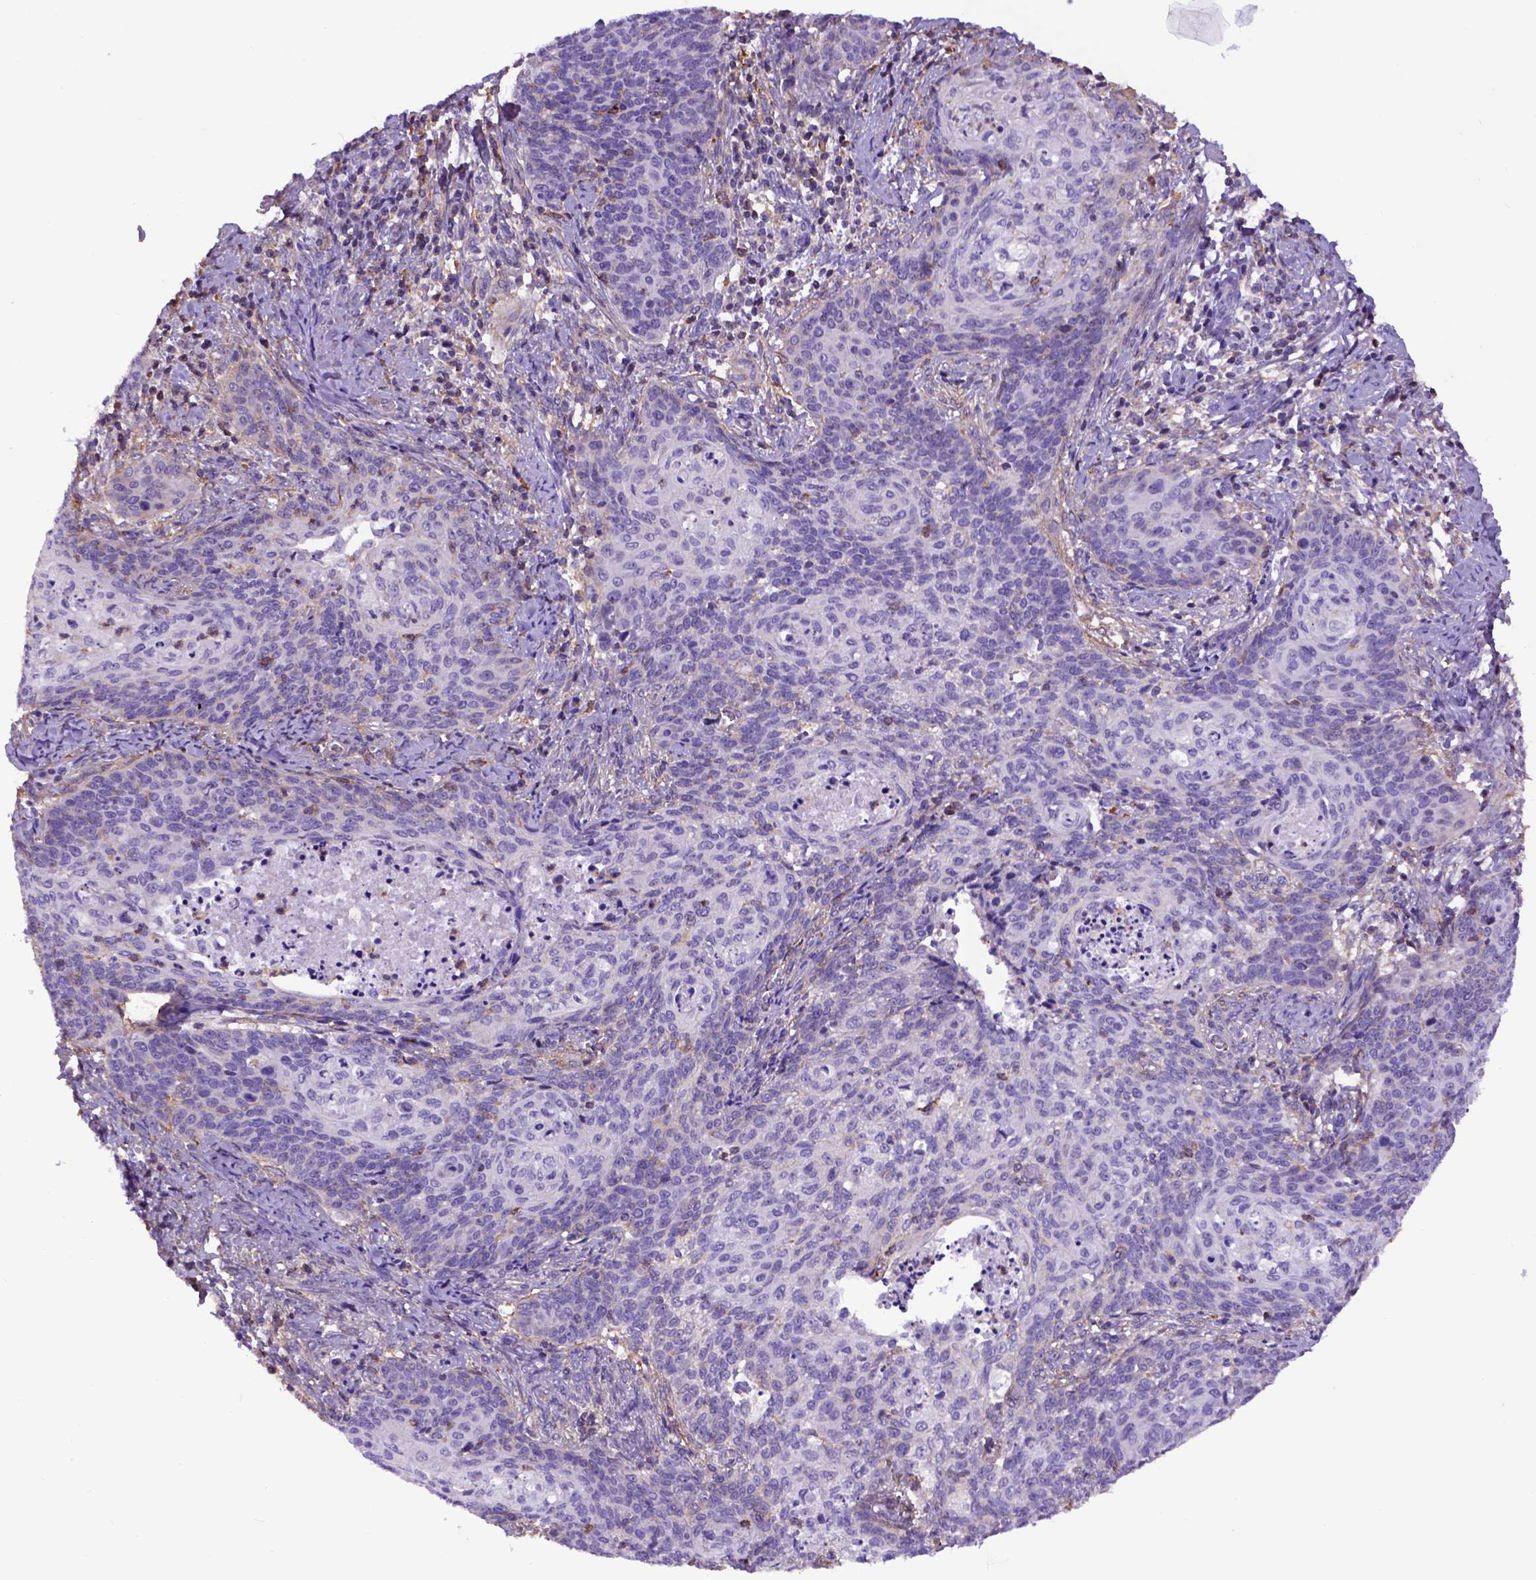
{"staining": {"intensity": "negative", "quantity": "none", "location": "none"}, "tissue": "cervical cancer", "cell_type": "Tumor cells", "image_type": "cancer", "snomed": [{"axis": "morphology", "description": "Normal tissue, NOS"}, {"axis": "morphology", "description": "Squamous cell carcinoma, NOS"}, {"axis": "topography", "description": "Cervix"}], "caption": "This is a photomicrograph of immunohistochemistry staining of squamous cell carcinoma (cervical), which shows no positivity in tumor cells.", "gene": "ASAH2", "patient": {"sex": "female", "age": 39}}